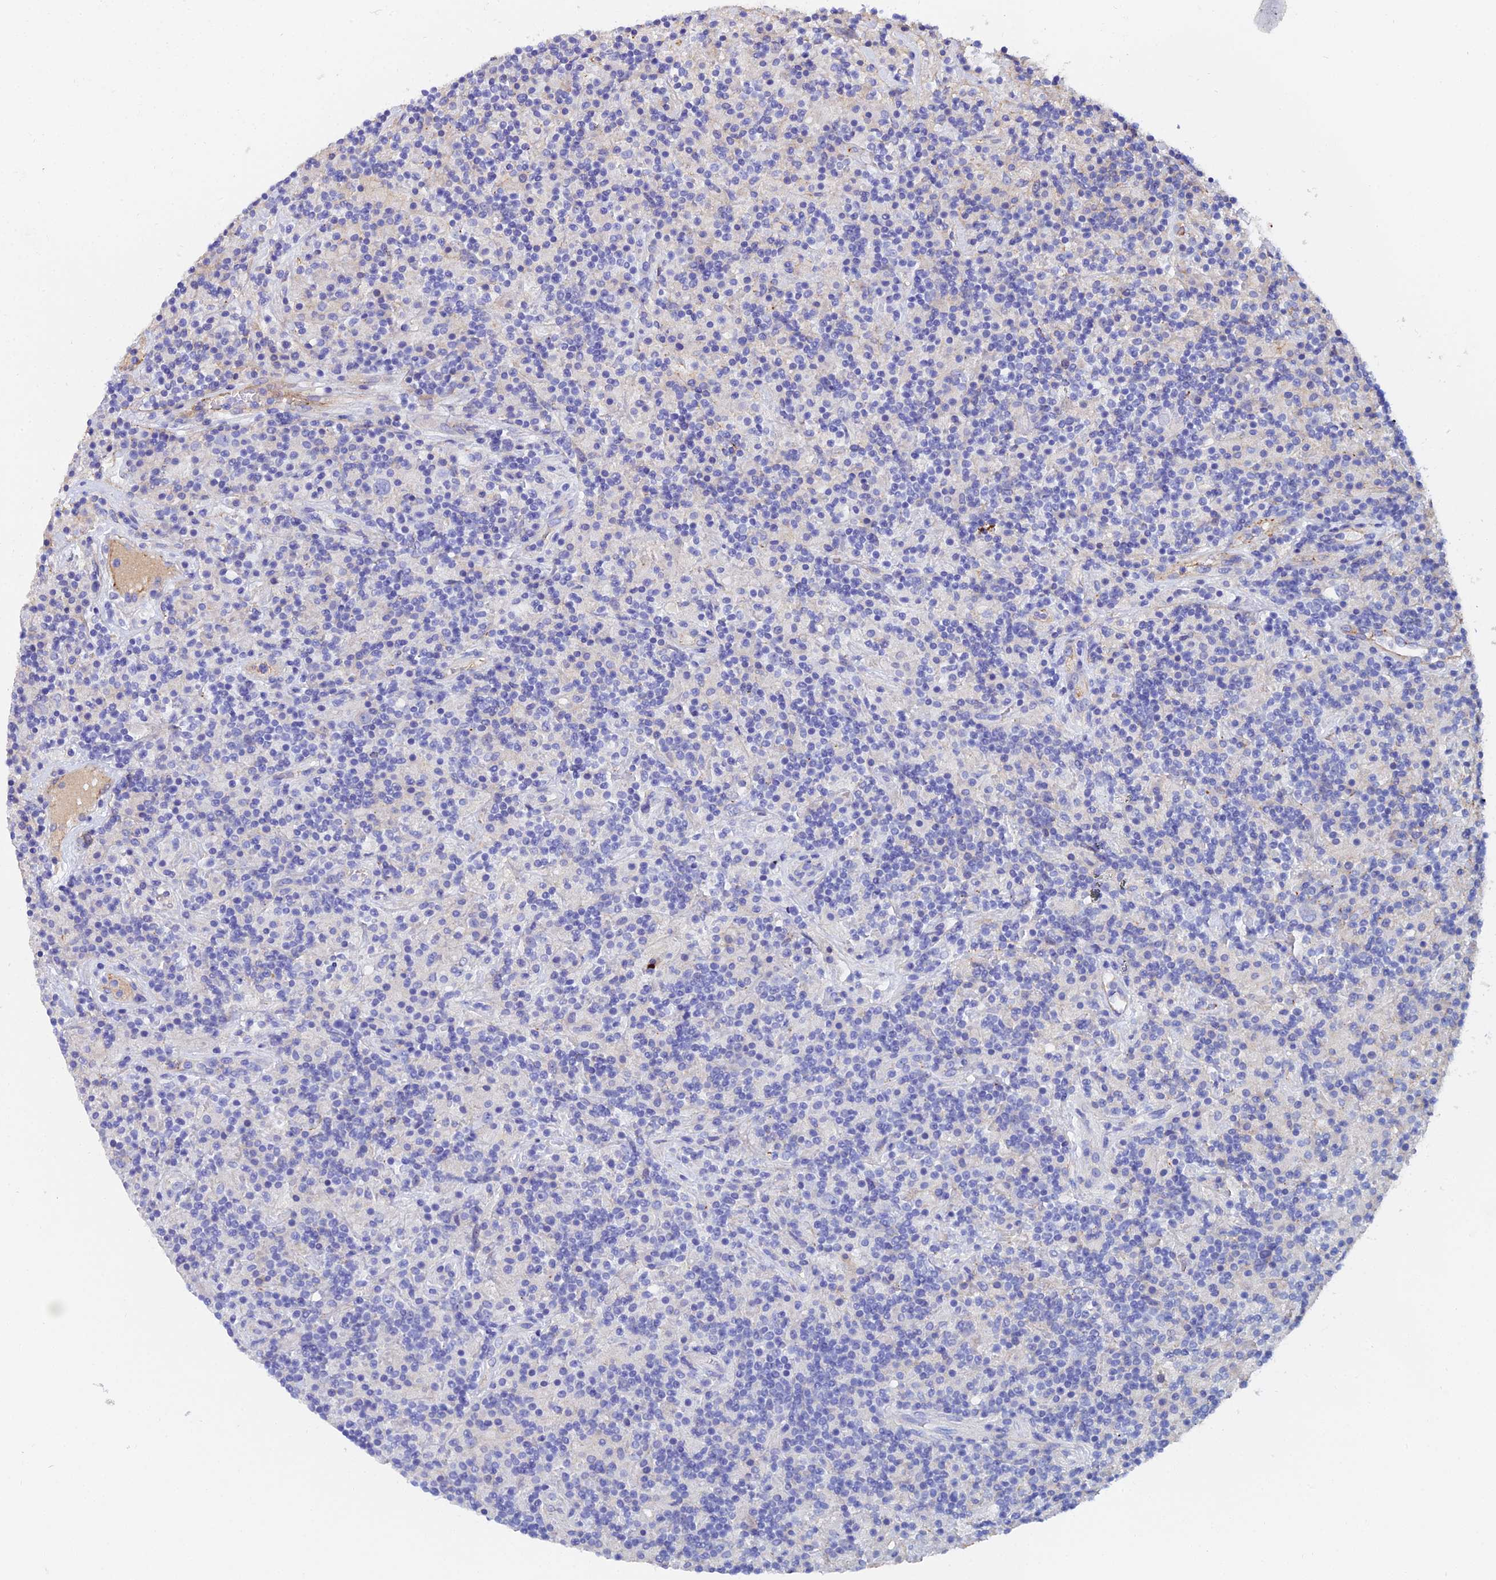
{"staining": {"intensity": "negative", "quantity": "none", "location": "none"}, "tissue": "lymphoma", "cell_type": "Tumor cells", "image_type": "cancer", "snomed": [{"axis": "morphology", "description": "Hodgkin's disease, NOS"}, {"axis": "topography", "description": "Lymph node"}], "caption": "Immunohistochemical staining of lymphoma reveals no significant staining in tumor cells. The staining is performed using DAB brown chromogen with nuclei counter-stained in using hematoxylin.", "gene": "C6", "patient": {"sex": "male", "age": 70}}